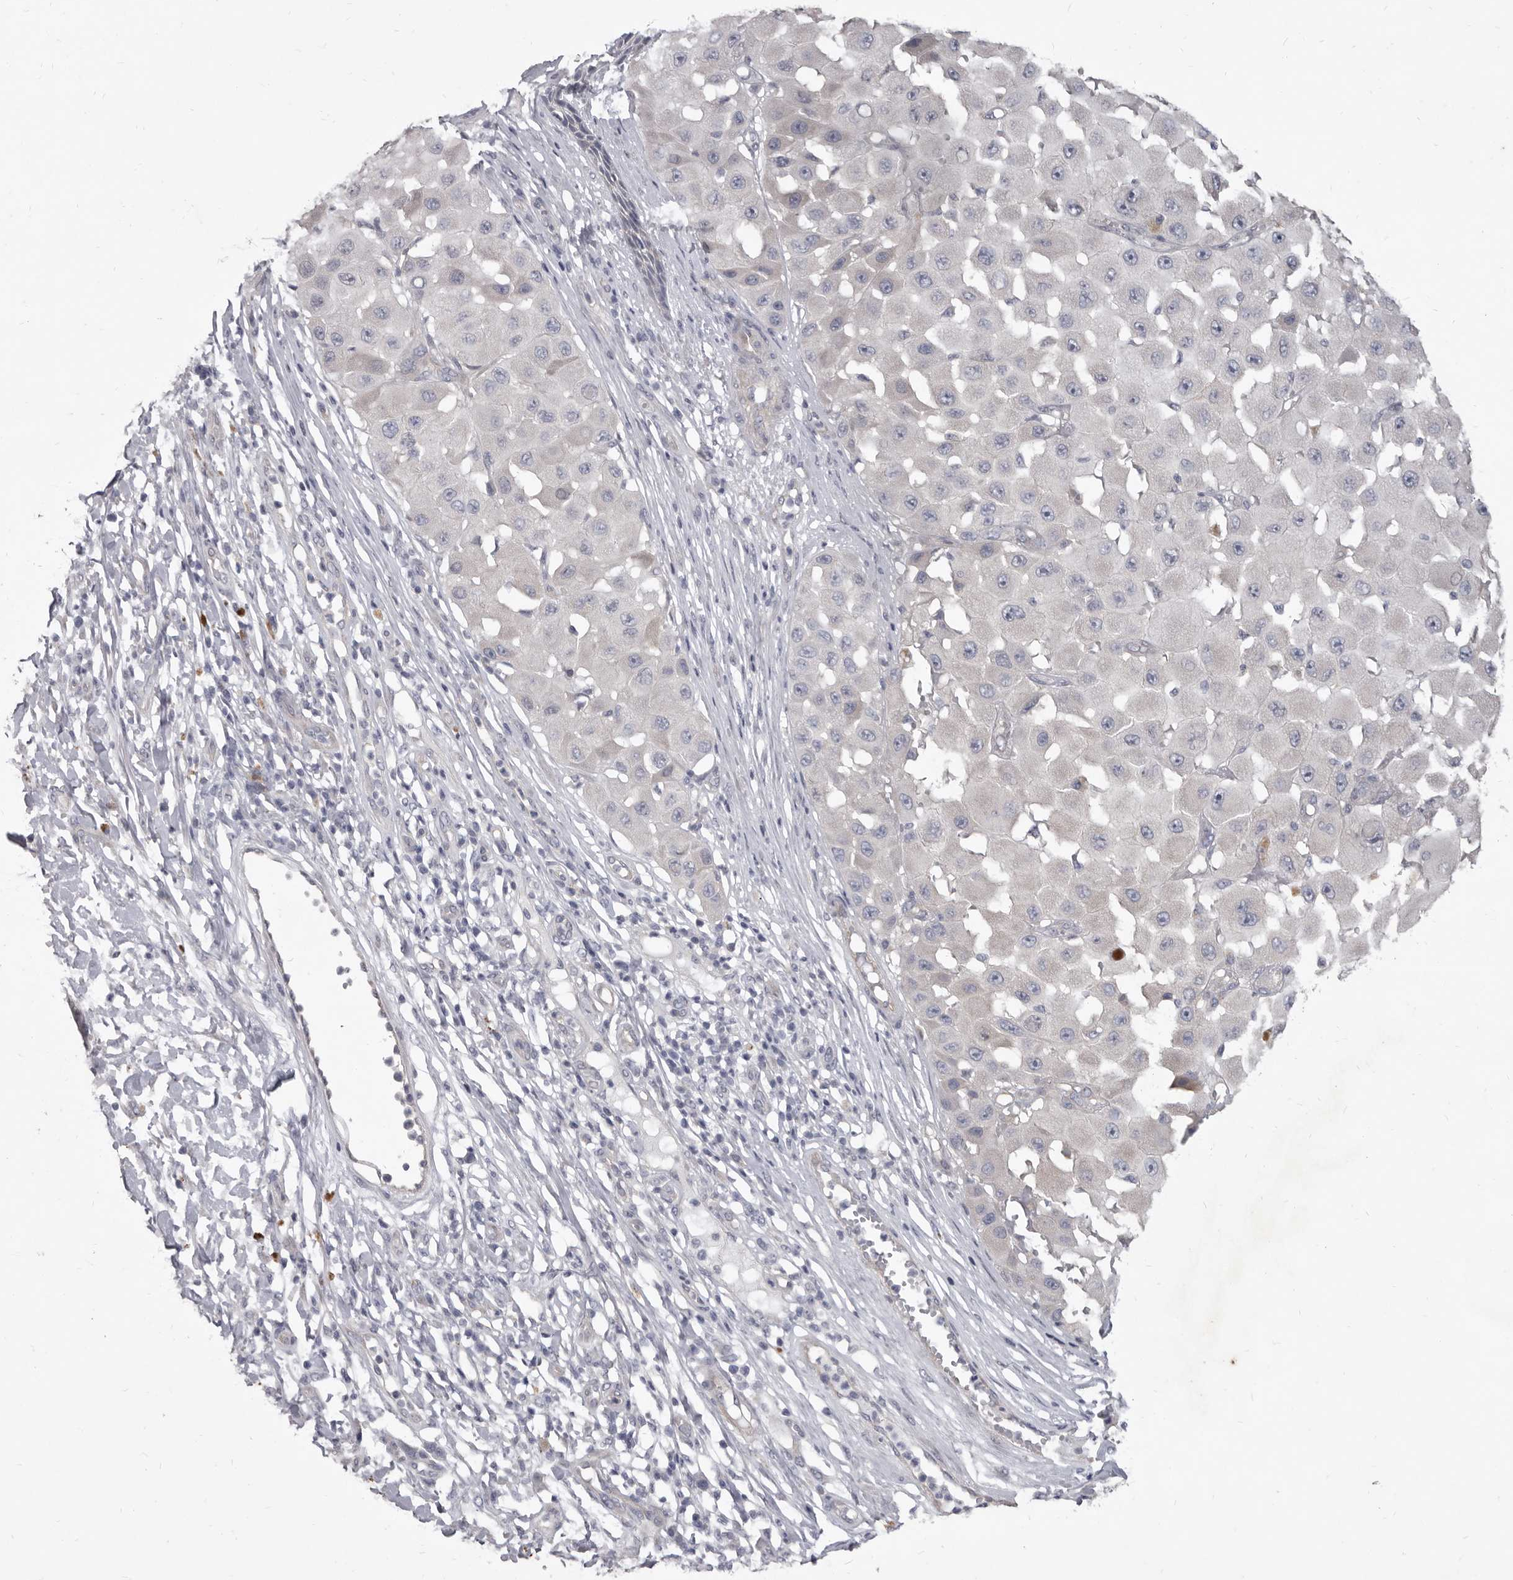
{"staining": {"intensity": "negative", "quantity": "none", "location": "none"}, "tissue": "melanoma", "cell_type": "Tumor cells", "image_type": "cancer", "snomed": [{"axis": "morphology", "description": "Malignant melanoma, NOS"}, {"axis": "topography", "description": "Skin"}], "caption": "Melanoma stained for a protein using immunohistochemistry shows no expression tumor cells.", "gene": "GSK3B", "patient": {"sex": "female", "age": 81}}